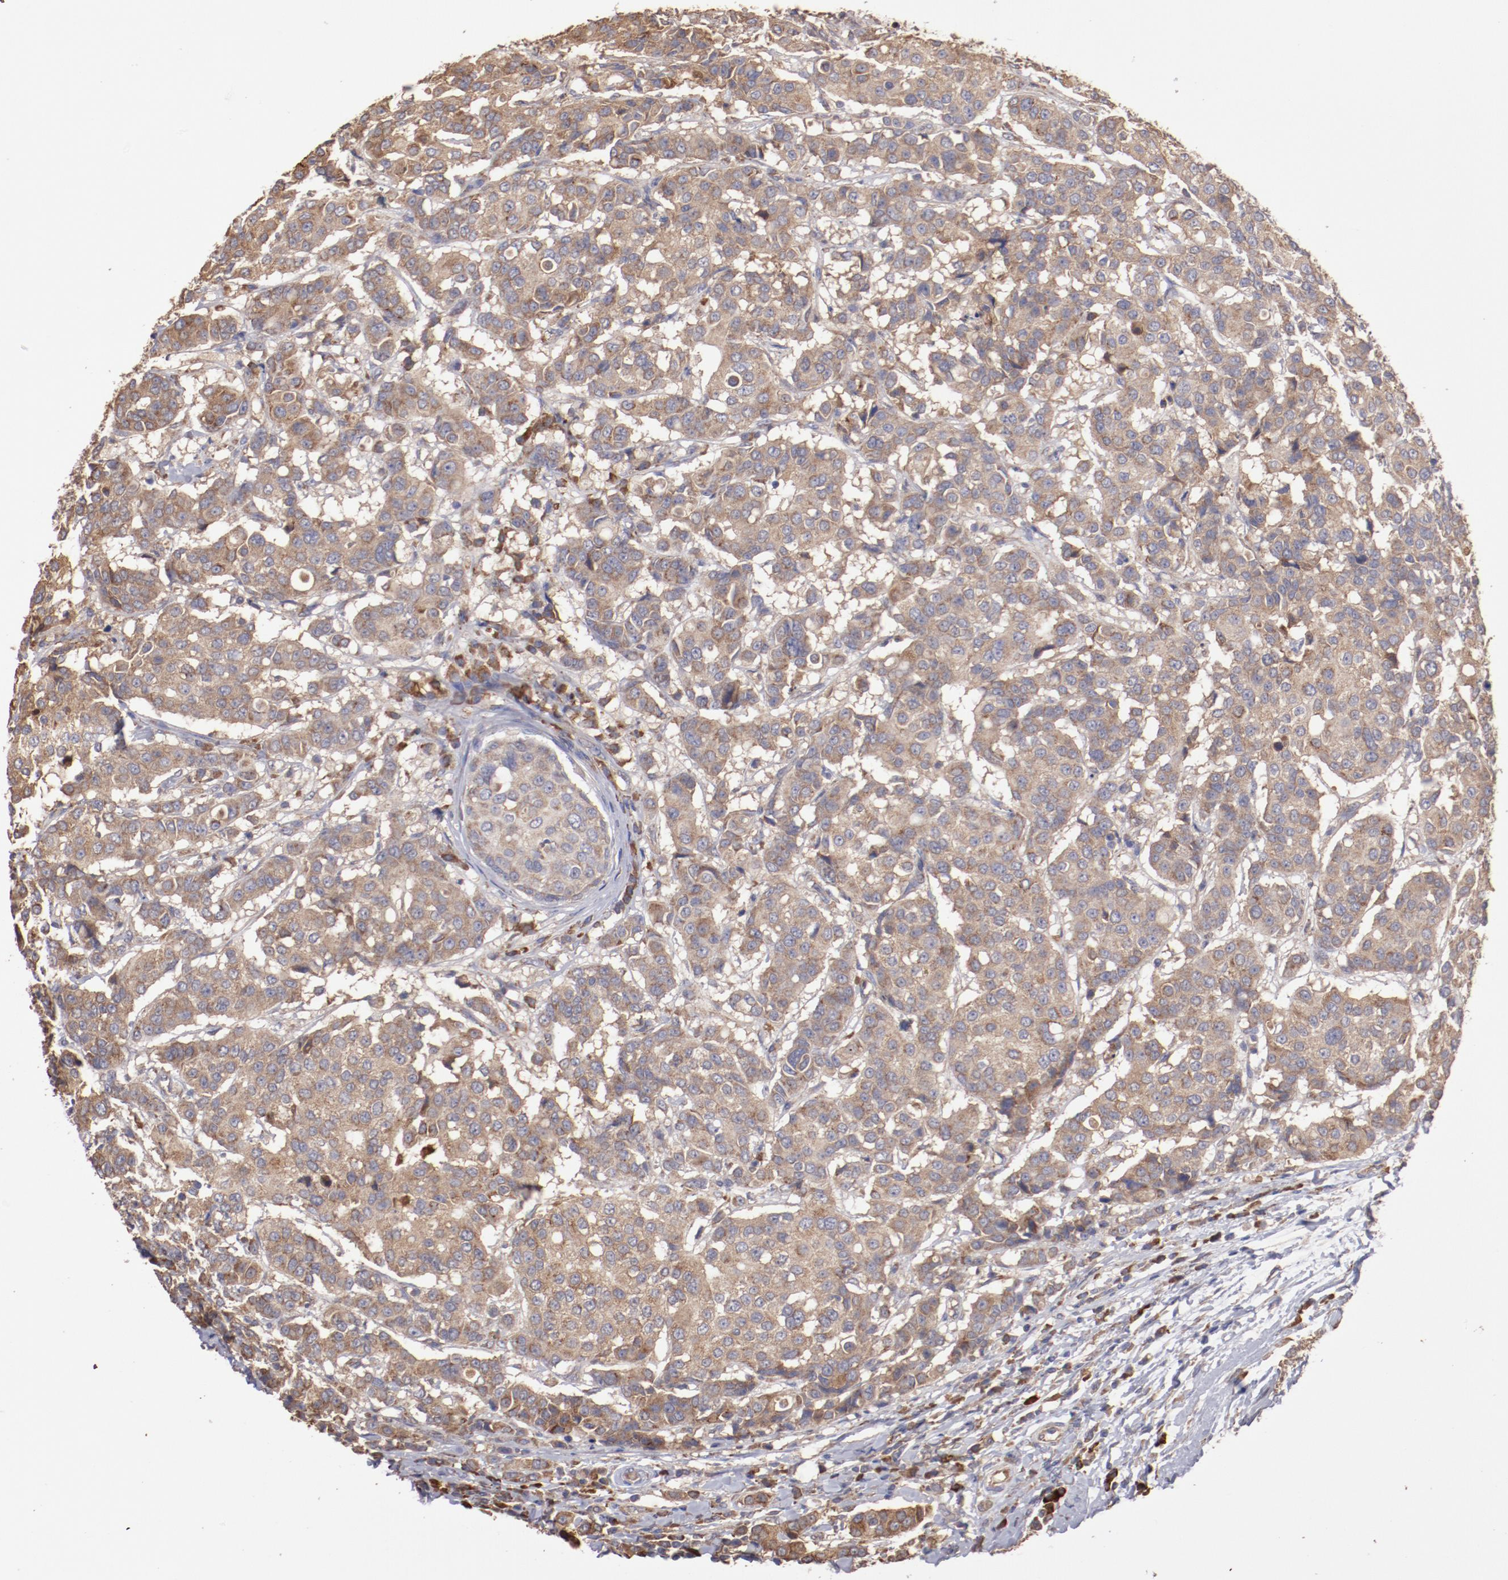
{"staining": {"intensity": "weak", "quantity": ">75%", "location": "cytoplasmic/membranous"}, "tissue": "breast cancer", "cell_type": "Tumor cells", "image_type": "cancer", "snomed": [{"axis": "morphology", "description": "Duct carcinoma"}, {"axis": "topography", "description": "Breast"}], "caption": "This image displays infiltrating ductal carcinoma (breast) stained with IHC to label a protein in brown. The cytoplasmic/membranous of tumor cells show weak positivity for the protein. Nuclei are counter-stained blue.", "gene": "NFKBIE", "patient": {"sex": "female", "age": 27}}